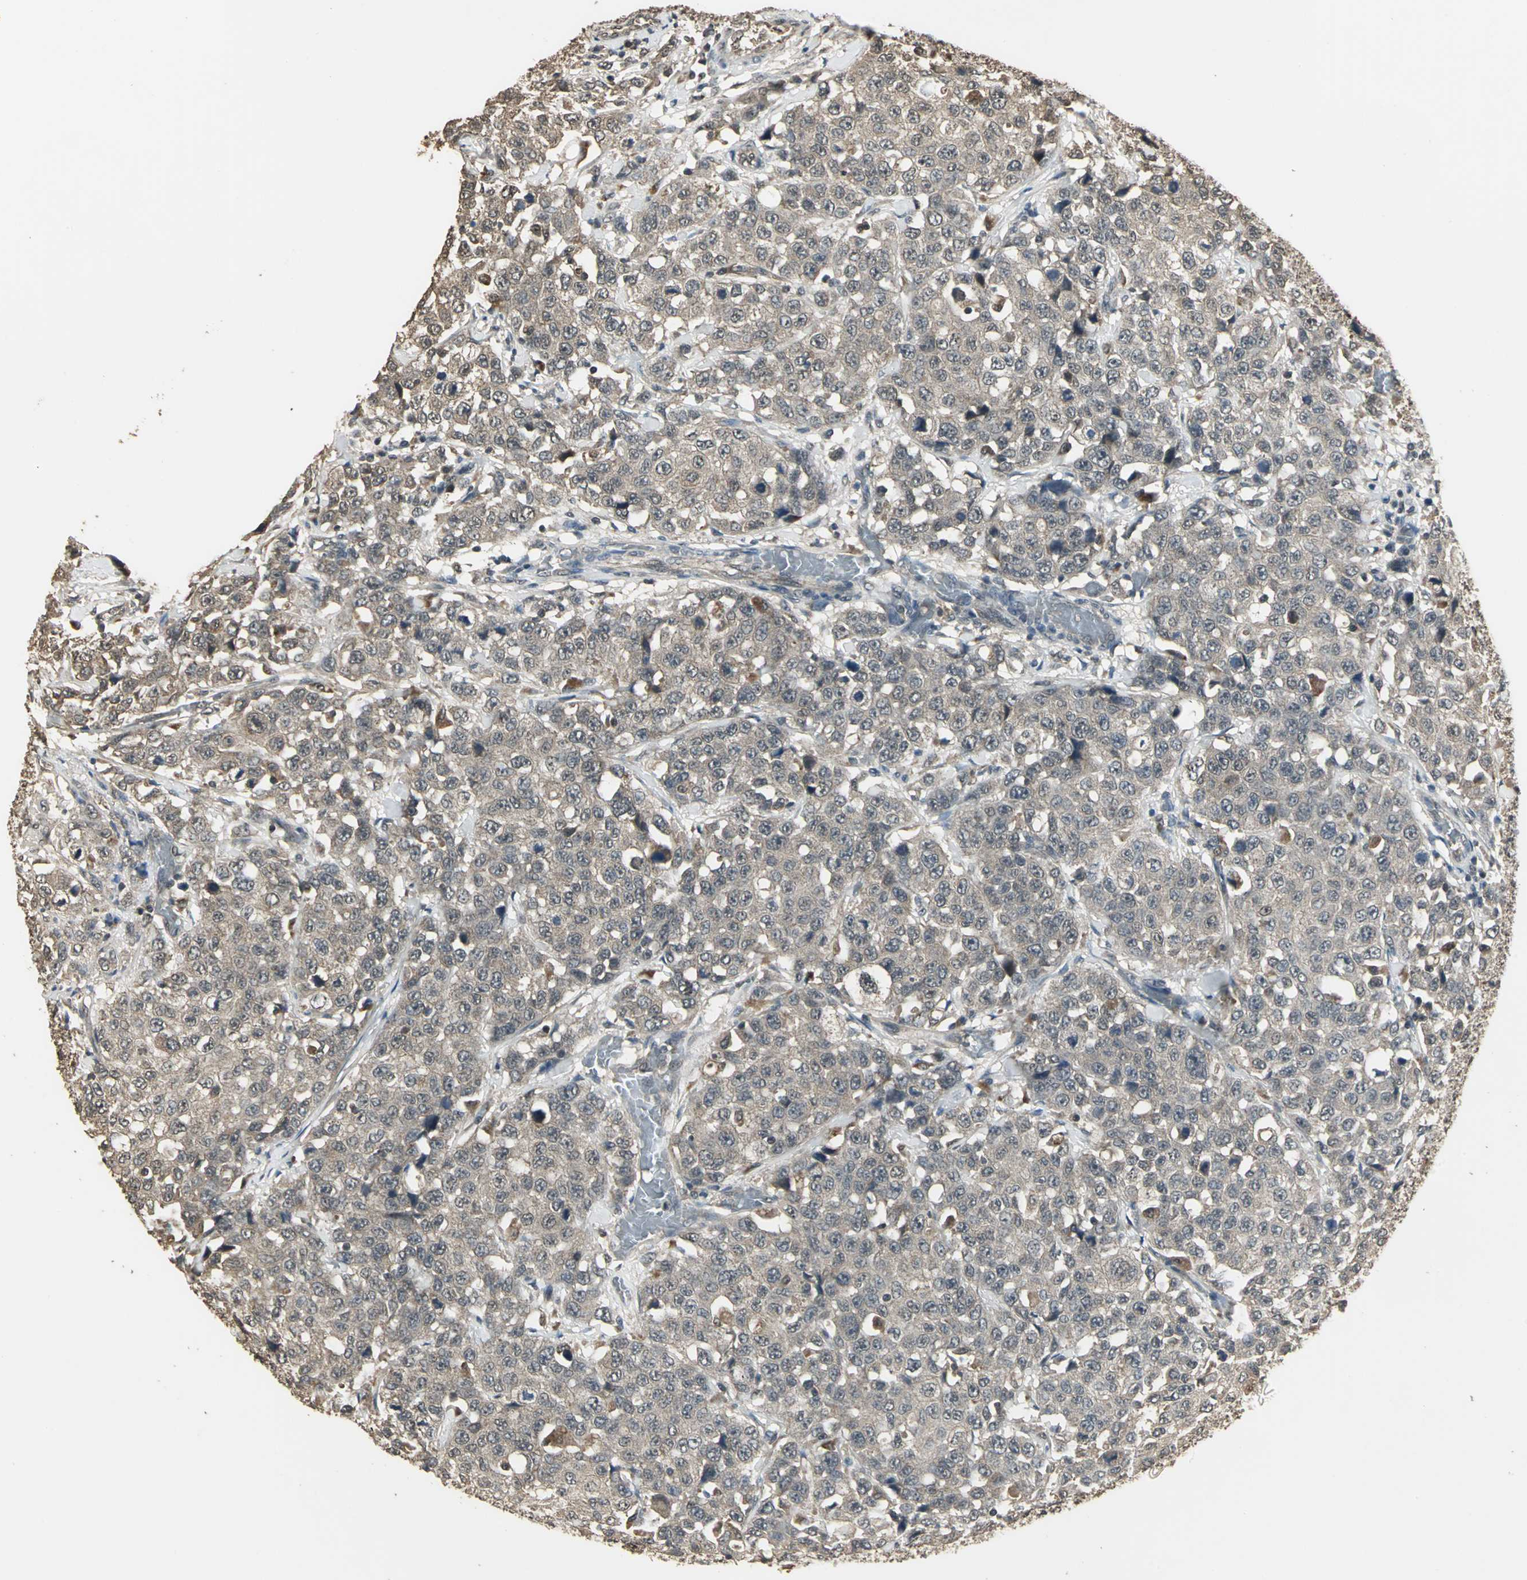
{"staining": {"intensity": "weak", "quantity": ">75%", "location": "cytoplasmic/membranous"}, "tissue": "stomach cancer", "cell_type": "Tumor cells", "image_type": "cancer", "snomed": [{"axis": "morphology", "description": "Normal tissue, NOS"}, {"axis": "morphology", "description": "Adenocarcinoma, NOS"}, {"axis": "topography", "description": "Stomach"}], "caption": "Adenocarcinoma (stomach) was stained to show a protein in brown. There is low levels of weak cytoplasmic/membranous positivity in approximately >75% of tumor cells.", "gene": "UCHL5", "patient": {"sex": "male", "age": 48}}